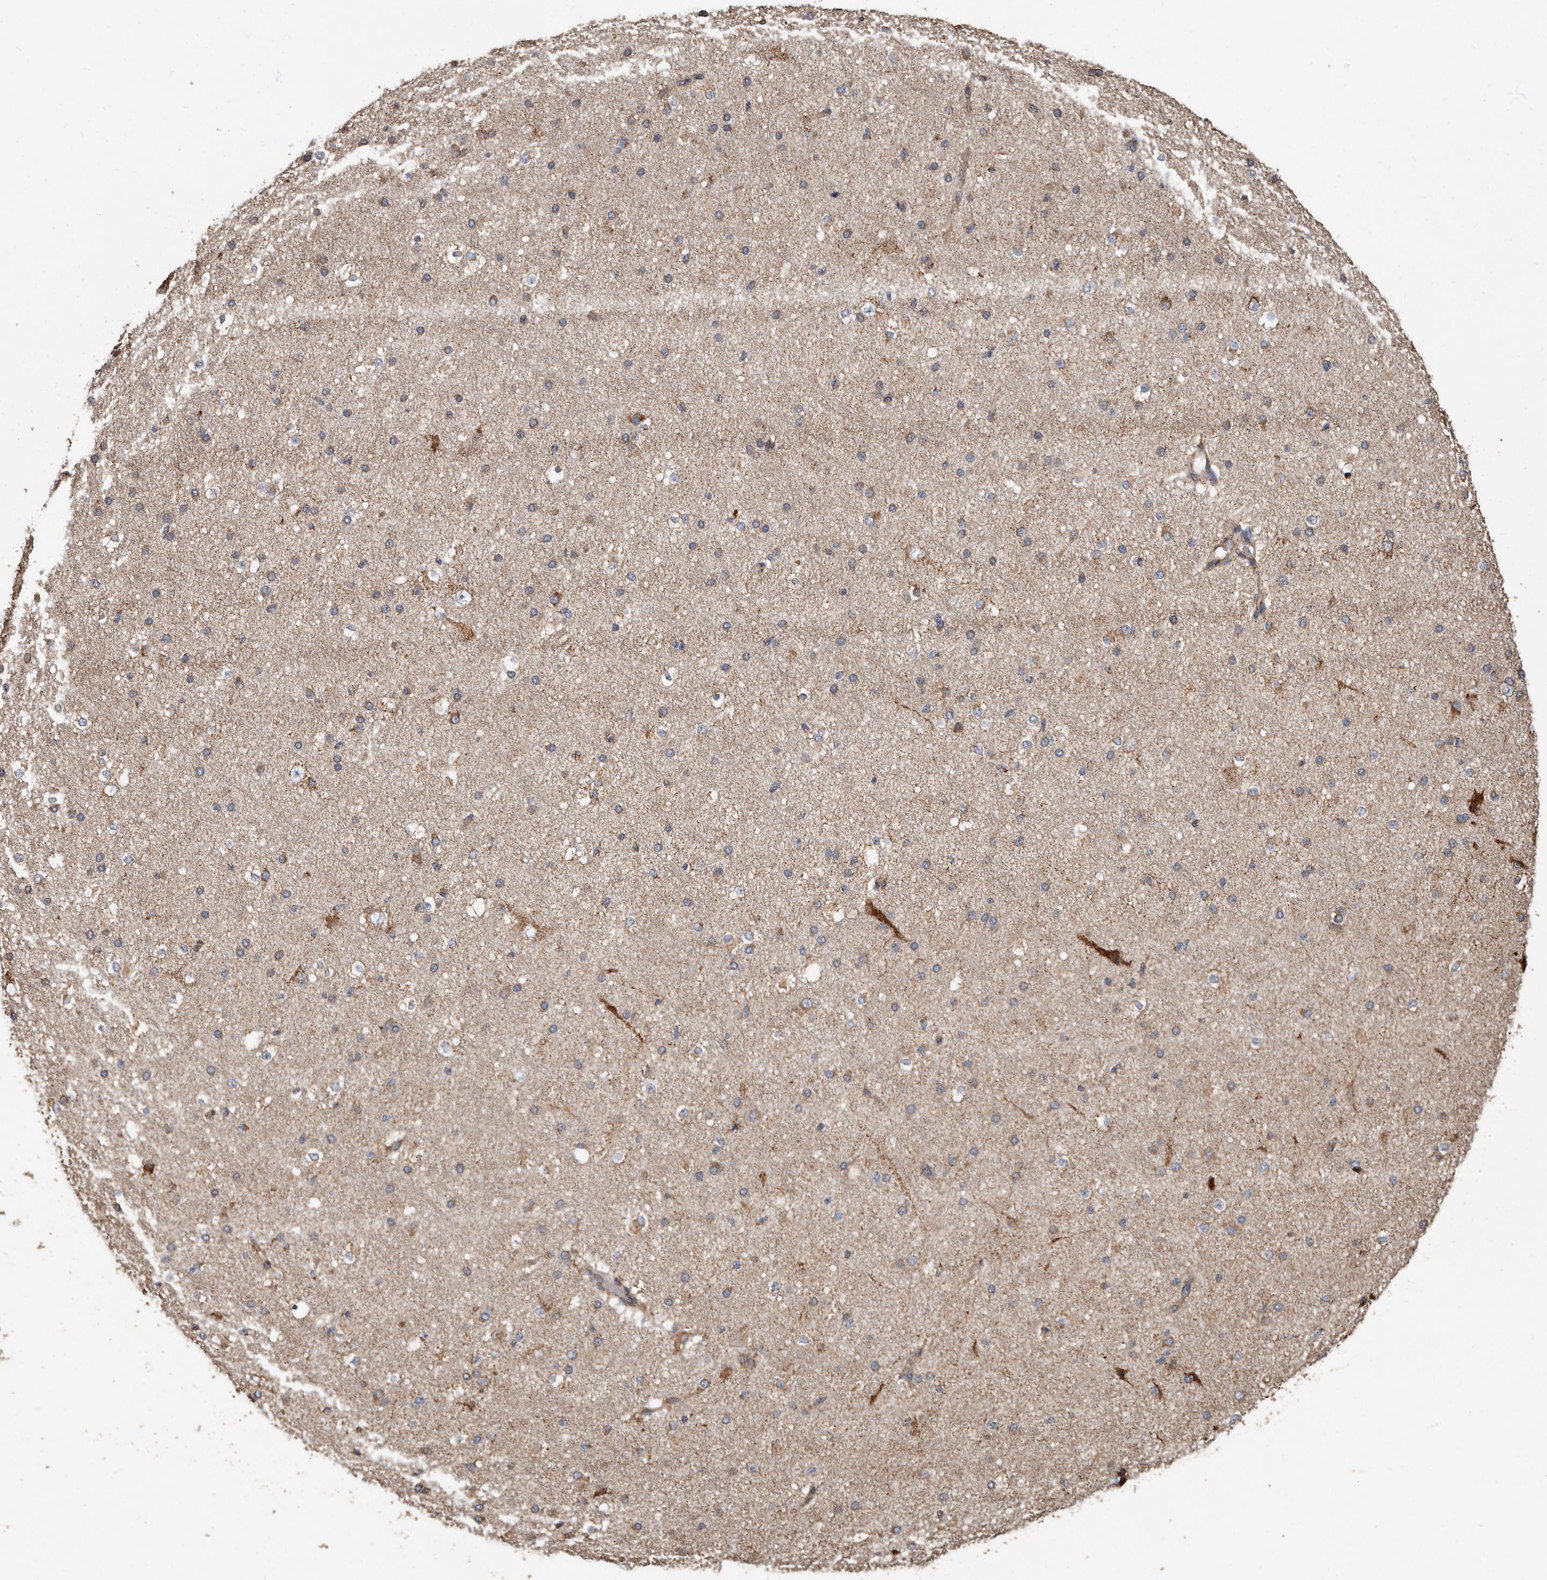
{"staining": {"intensity": "weak", "quantity": ">75%", "location": "cytoplasmic/membranous"}, "tissue": "cerebral cortex", "cell_type": "Endothelial cells", "image_type": "normal", "snomed": [{"axis": "morphology", "description": "Normal tissue, NOS"}, {"axis": "morphology", "description": "Developmental malformation"}, {"axis": "topography", "description": "Cerebral cortex"}], "caption": "Cerebral cortex stained for a protein (brown) displays weak cytoplasmic/membranous positive expression in about >75% of endothelial cells.", "gene": "OSGIN2", "patient": {"sex": "female", "age": 30}}